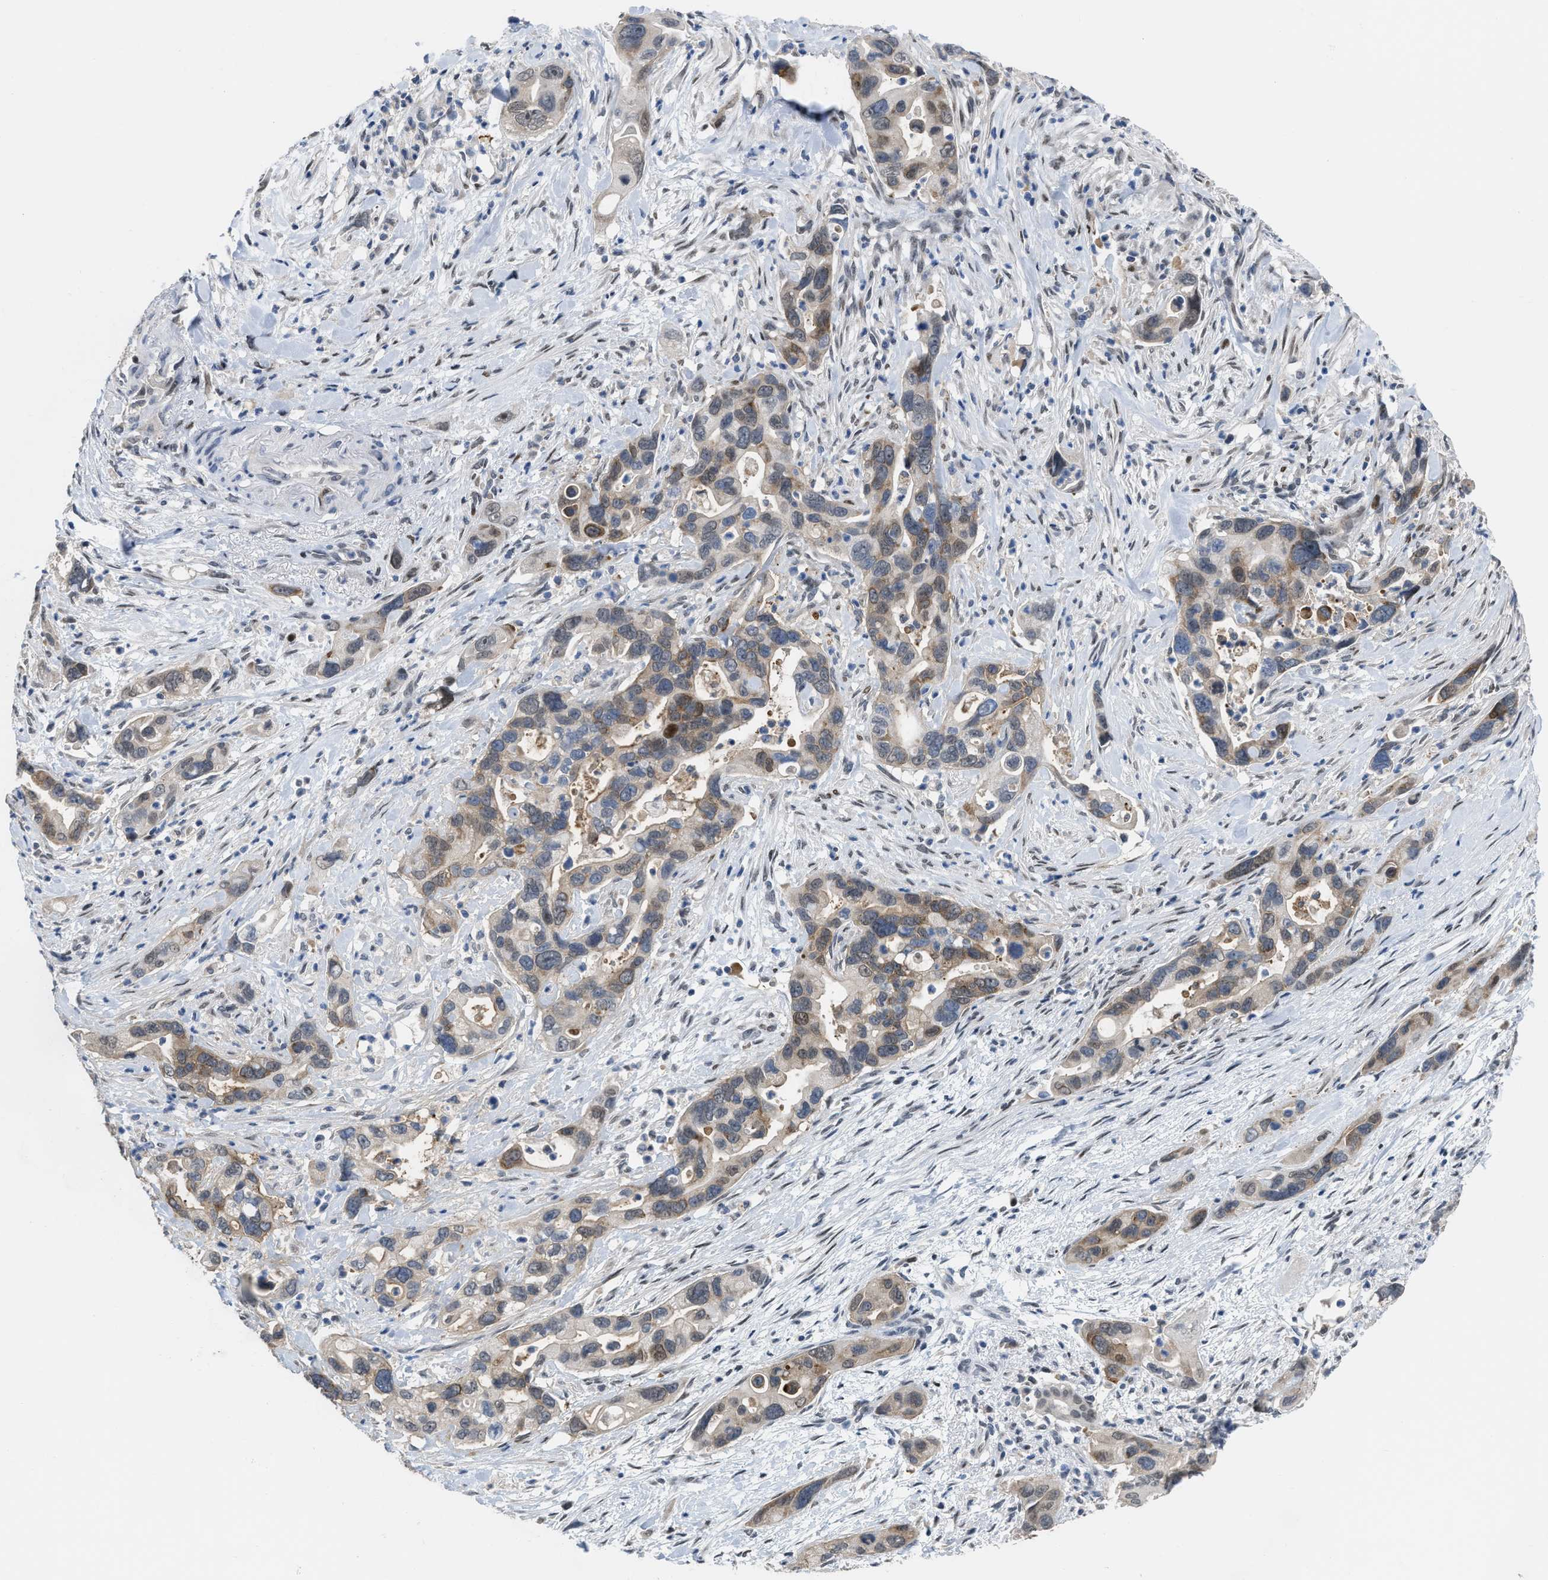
{"staining": {"intensity": "weak", "quantity": "25%-75%", "location": "cytoplasmic/membranous,nuclear"}, "tissue": "pancreatic cancer", "cell_type": "Tumor cells", "image_type": "cancer", "snomed": [{"axis": "morphology", "description": "Adenocarcinoma, NOS"}, {"axis": "topography", "description": "Pancreas"}], "caption": "Weak cytoplasmic/membranous and nuclear staining is present in about 25%-75% of tumor cells in pancreatic cancer.", "gene": "SETDB1", "patient": {"sex": "female", "age": 70}}